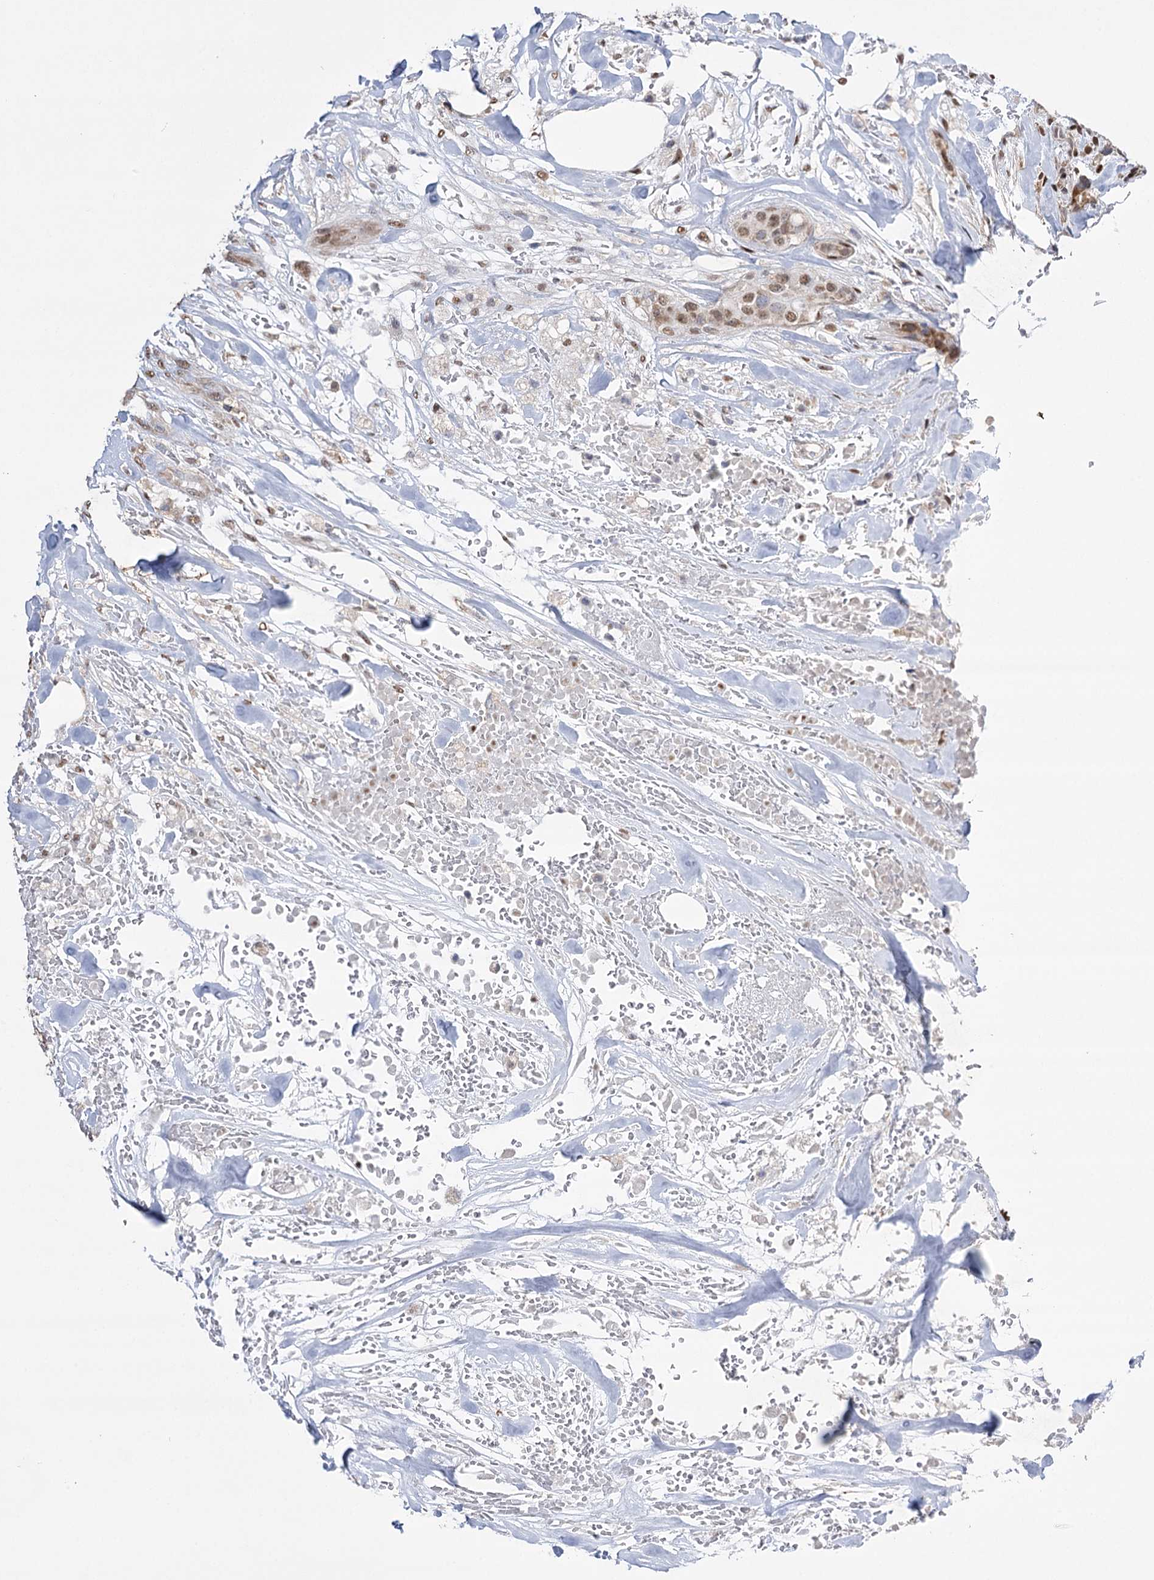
{"staining": {"intensity": "moderate", "quantity": ">75%", "location": "nuclear"}, "tissue": "breast cancer", "cell_type": "Tumor cells", "image_type": "cancer", "snomed": [{"axis": "morphology", "description": "Lobular carcinoma"}, {"axis": "topography", "description": "Breast"}], "caption": "This is a micrograph of immunohistochemistry staining of breast lobular carcinoma, which shows moderate expression in the nuclear of tumor cells.", "gene": "NFU1", "patient": {"sex": "female", "age": 51}}